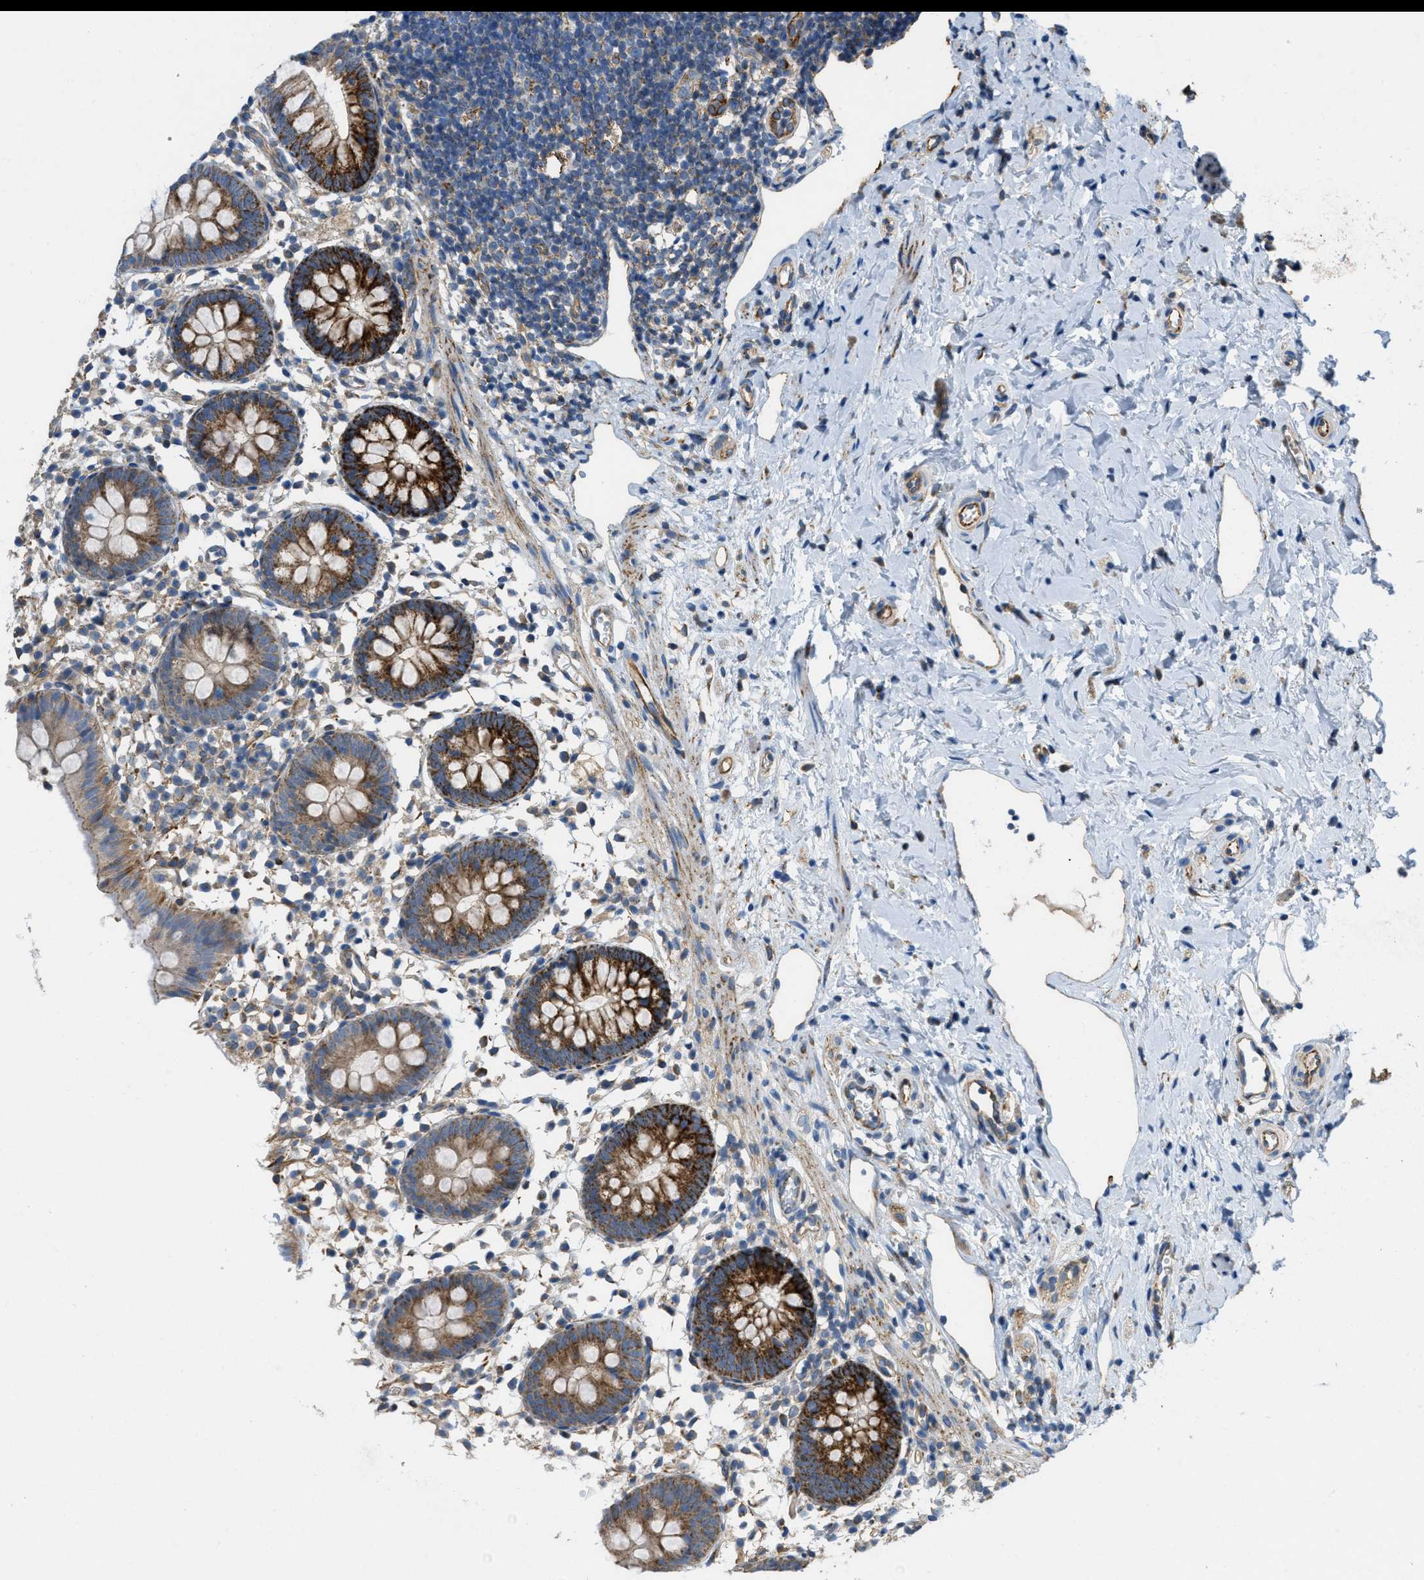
{"staining": {"intensity": "strong", "quantity": ">75%", "location": "cytoplasmic/membranous"}, "tissue": "appendix", "cell_type": "Glandular cells", "image_type": "normal", "snomed": [{"axis": "morphology", "description": "Normal tissue, NOS"}, {"axis": "topography", "description": "Appendix"}], "caption": "High-magnification brightfield microscopy of benign appendix stained with DAB (brown) and counterstained with hematoxylin (blue). glandular cells exhibit strong cytoplasmic/membranous staining is seen in approximately>75% of cells.", "gene": "BTN3A1", "patient": {"sex": "female", "age": 20}}